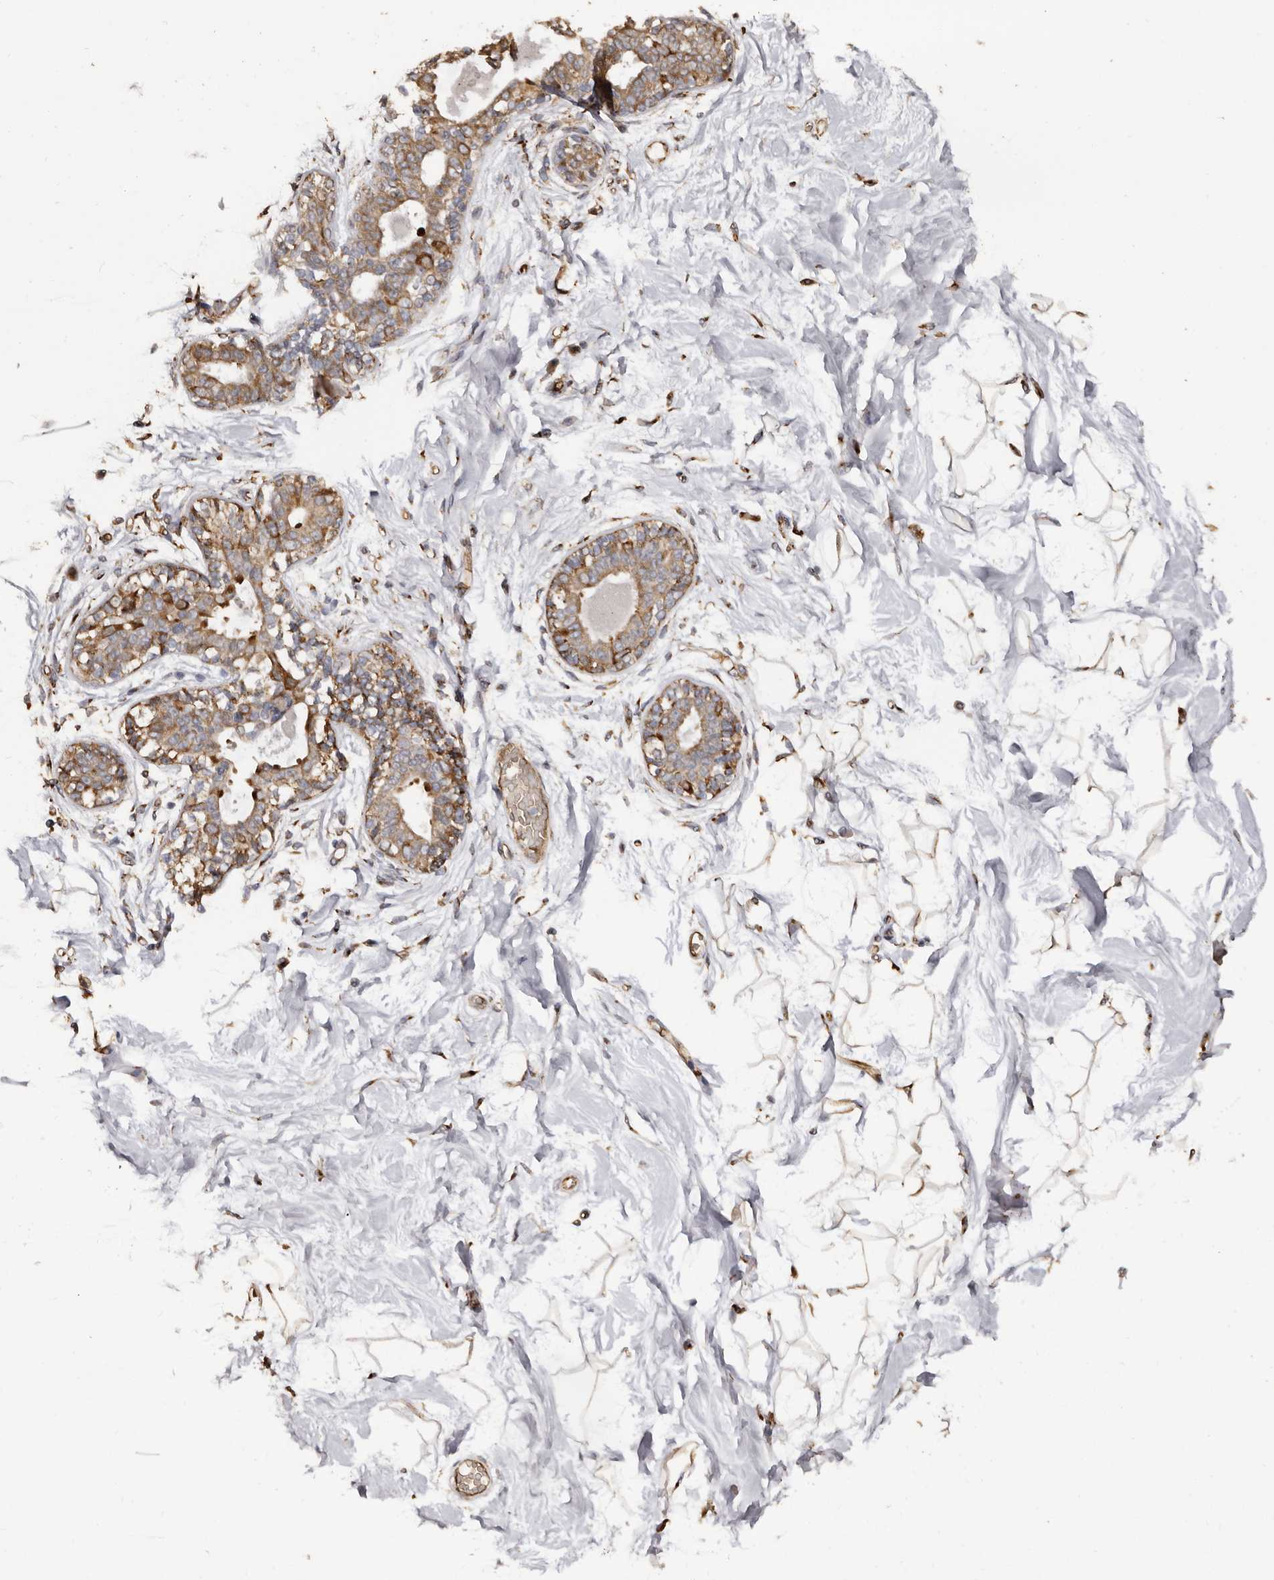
{"staining": {"intensity": "weak", "quantity": "25%-75%", "location": "cytoplasmic/membranous"}, "tissue": "breast", "cell_type": "Adipocytes", "image_type": "normal", "snomed": [{"axis": "morphology", "description": "Normal tissue, NOS"}, {"axis": "topography", "description": "Breast"}], "caption": "Protein staining of benign breast displays weak cytoplasmic/membranous positivity in about 25%-75% of adipocytes. (DAB (3,3'-diaminobenzidine) IHC, brown staining for protein, blue staining for nuclei).", "gene": "ENTREP1", "patient": {"sex": "female", "age": 45}}